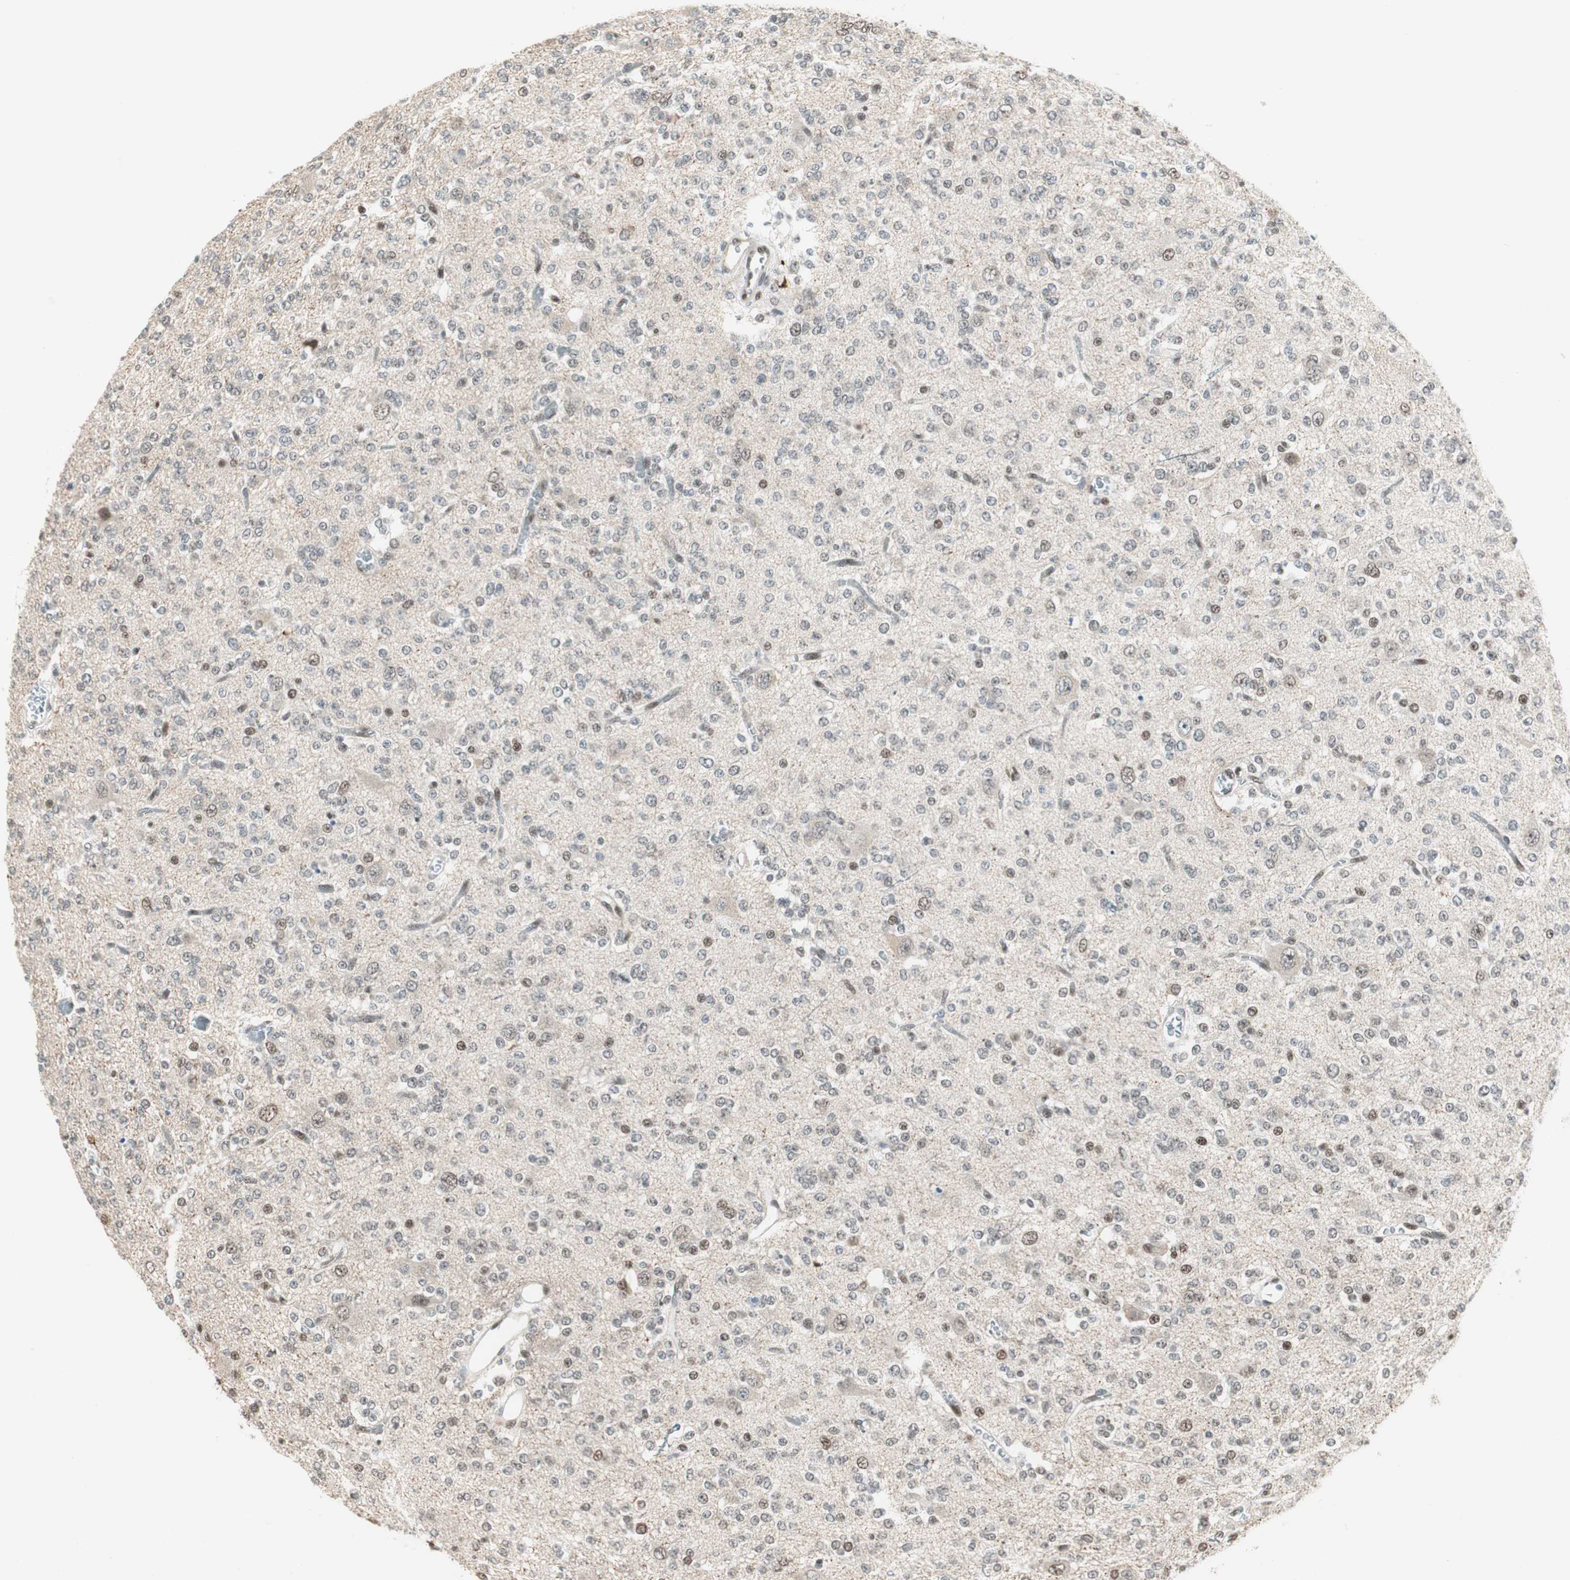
{"staining": {"intensity": "moderate", "quantity": "<25%", "location": "nuclear"}, "tissue": "glioma", "cell_type": "Tumor cells", "image_type": "cancer", "snomed": [{"axis": "morphology", "description": "Glioma, malignant, Low grade"}, {"axis": "topography", "description": "Brain"}], "caption": "High-power microscopy captured an immunohistochemistry (IHC) micrograph of glioma, revealing moderate nuclear staining in about <25% of tumor cells. (DAB (3,3'-diaminobenzidine) = brown stain, brightfield microscopy at high magnification).", "gene": "ZBTB17", "patient": {"sex": "male", "age": 38}}